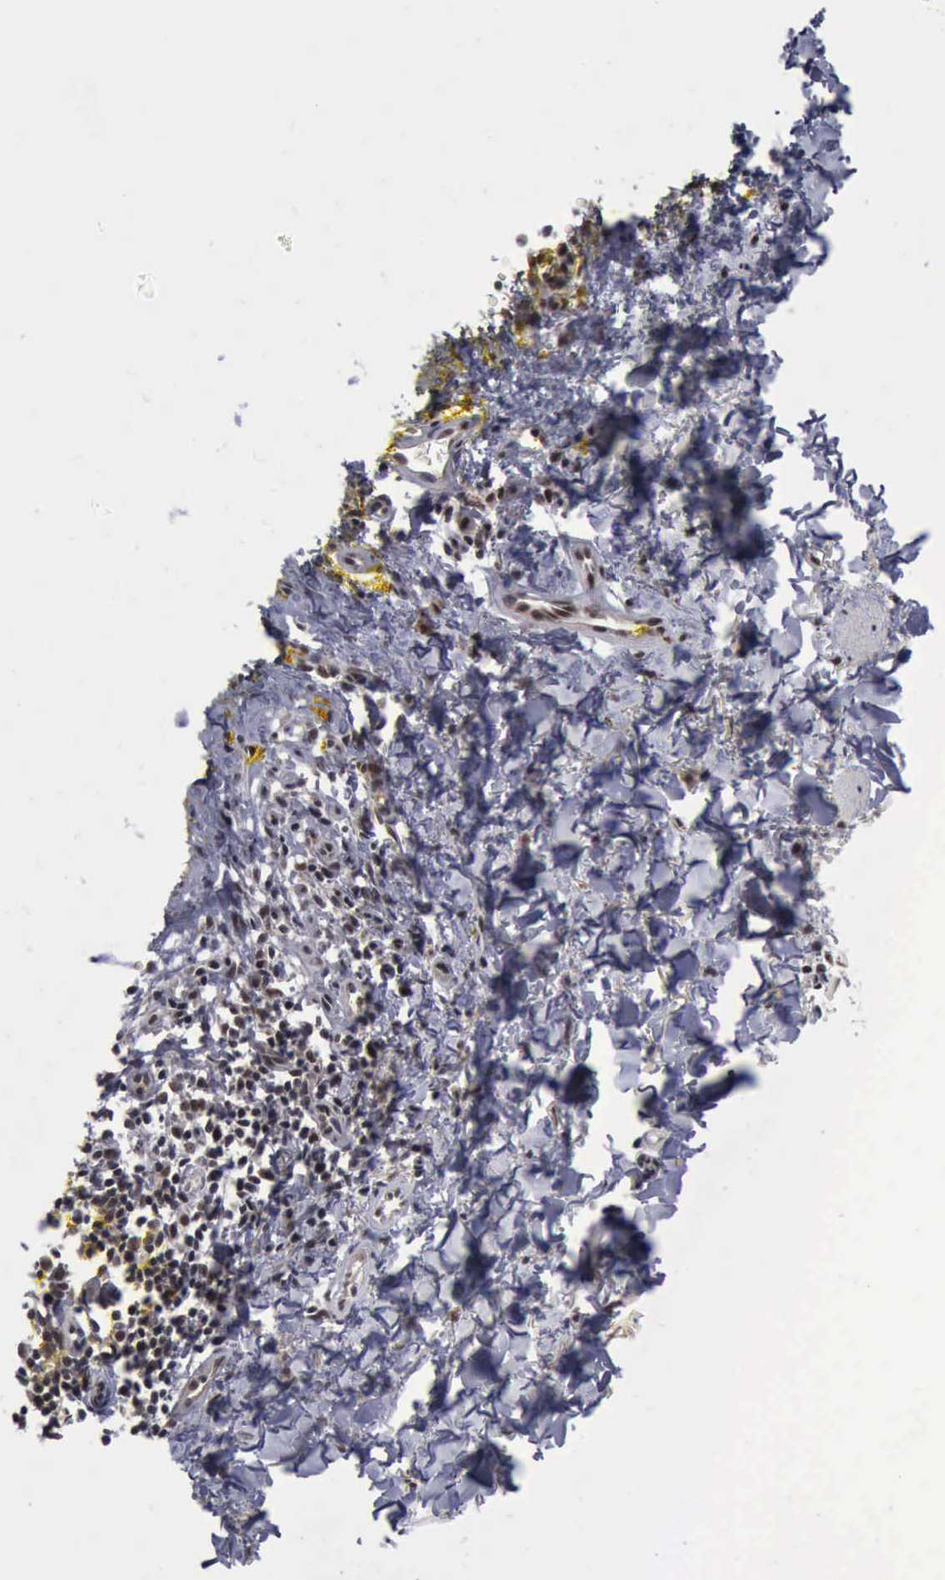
{"staining": {"intensity": "moderate", "quantity": ">75%", "location": "cytoplasmic/membranous,nuclear"}, "tissue": "melanoma", "cell_type": "Tumor cells", "image_type": "cancer", "snomed": [{"axis": "morphology", "description": "Malignant melanoma, NOS"}, {"axis": "topography", "description": "Skin"}], "caption": "A photomicrograph of human melanoma stained for a protein reveals moderate cytoplasmic/membranous and nuclear brown staining in tumor cells.", "gene": "ATM", "patient": {"sex": "female", "age": 52}}